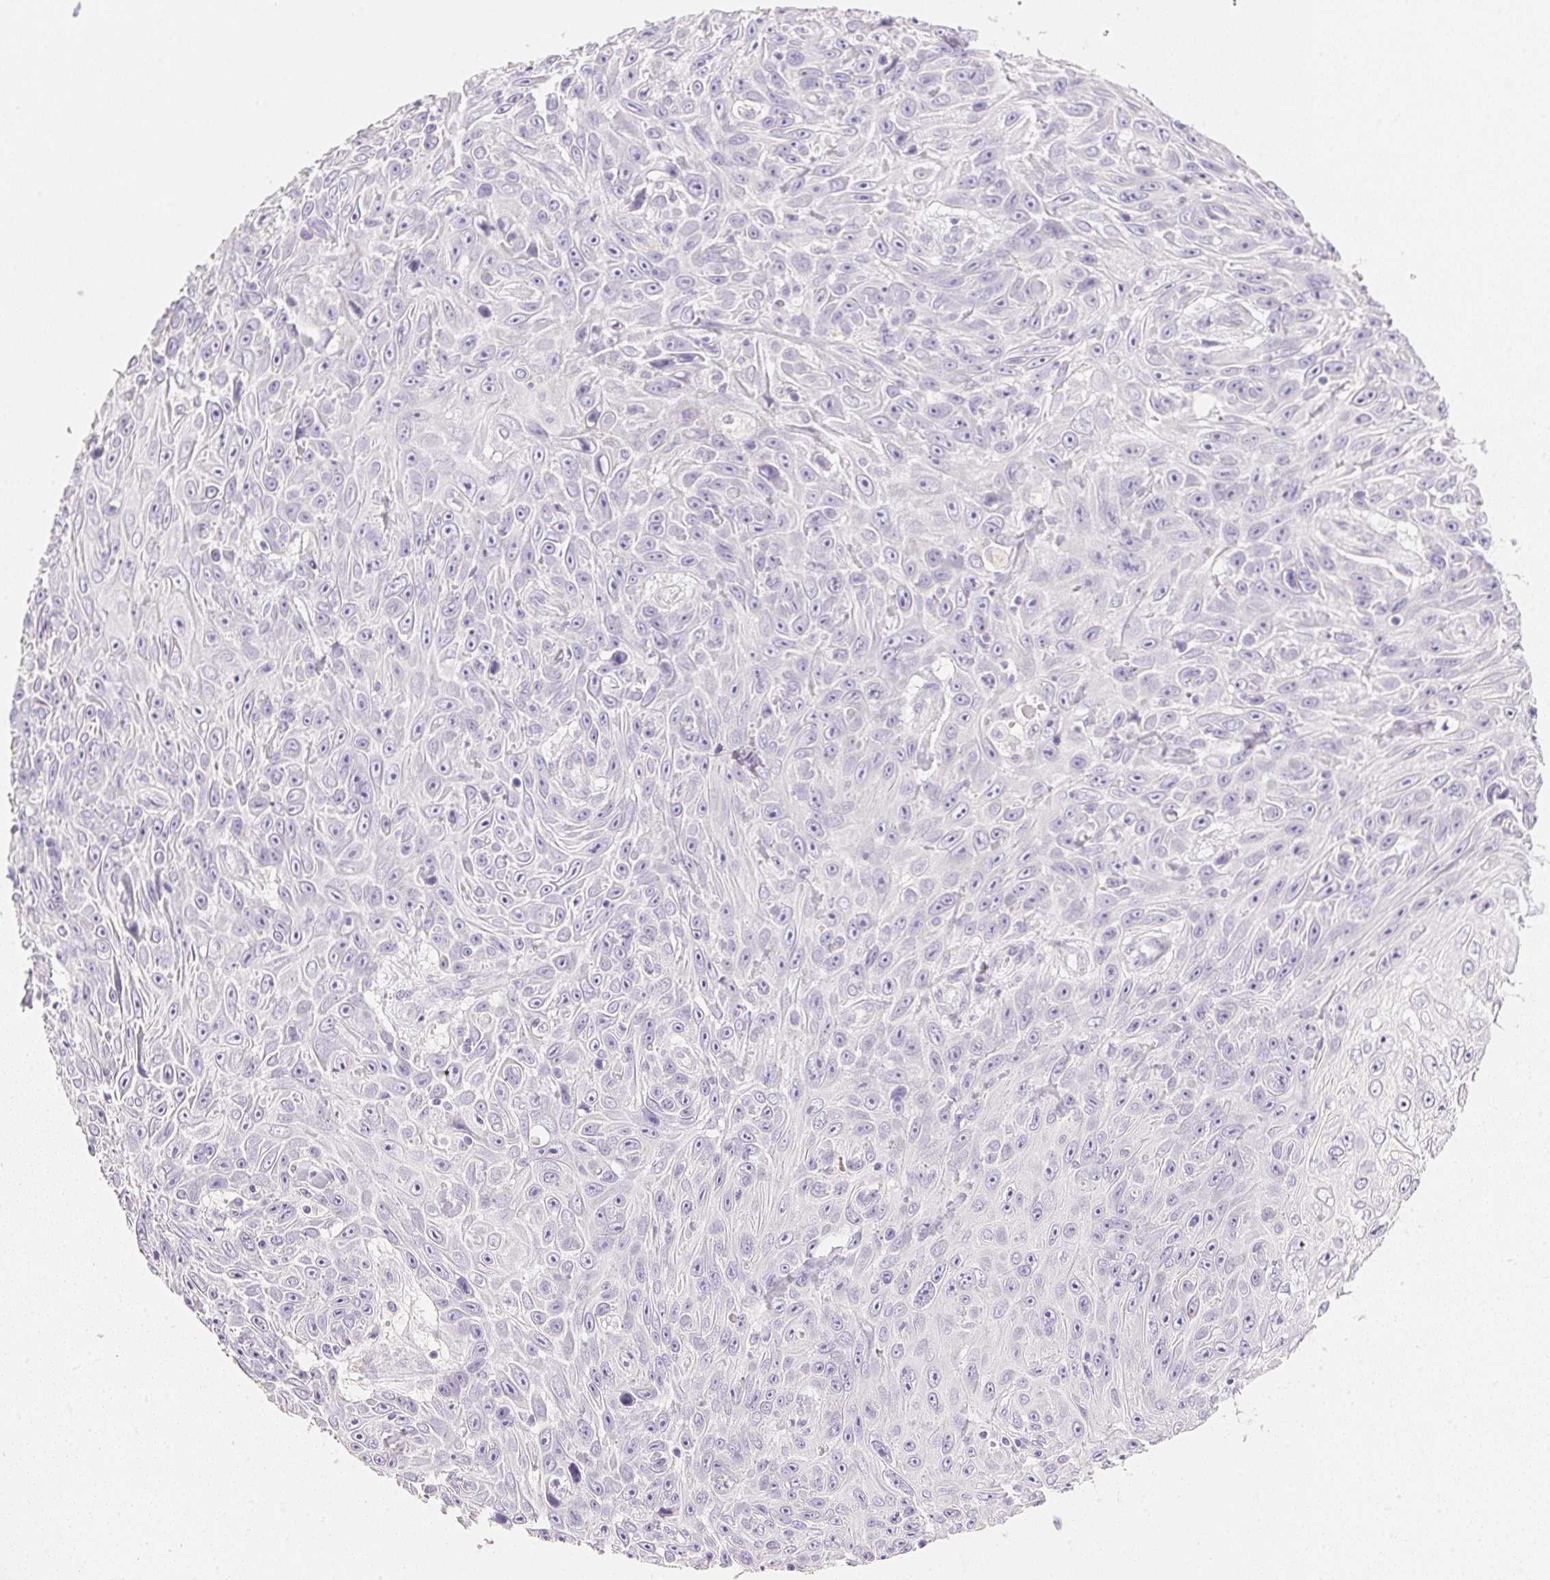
{"staining": {"intensity": "negative", "quantity": "none", "location": "none"}, "tissue": "skin cancer", "cell_type": "Tumor cells", "image_type": "cancer", "snomed": [{"axis": "morphology", "description": "Squamous cell carcinoma, NOS"}, {"axis": "topography", "description": "Skin"}], "caption": "Immunohistochemical staining of squamous cell carcinoma (skin) demonstrates no significant expression in tumor cells. (DAB (3,3'-diaminobenzidine) immunohistochemistry with hematoxylin counter stain).", "gene": "KCNE2", "patient": {"sex": "male", "age": 82}}